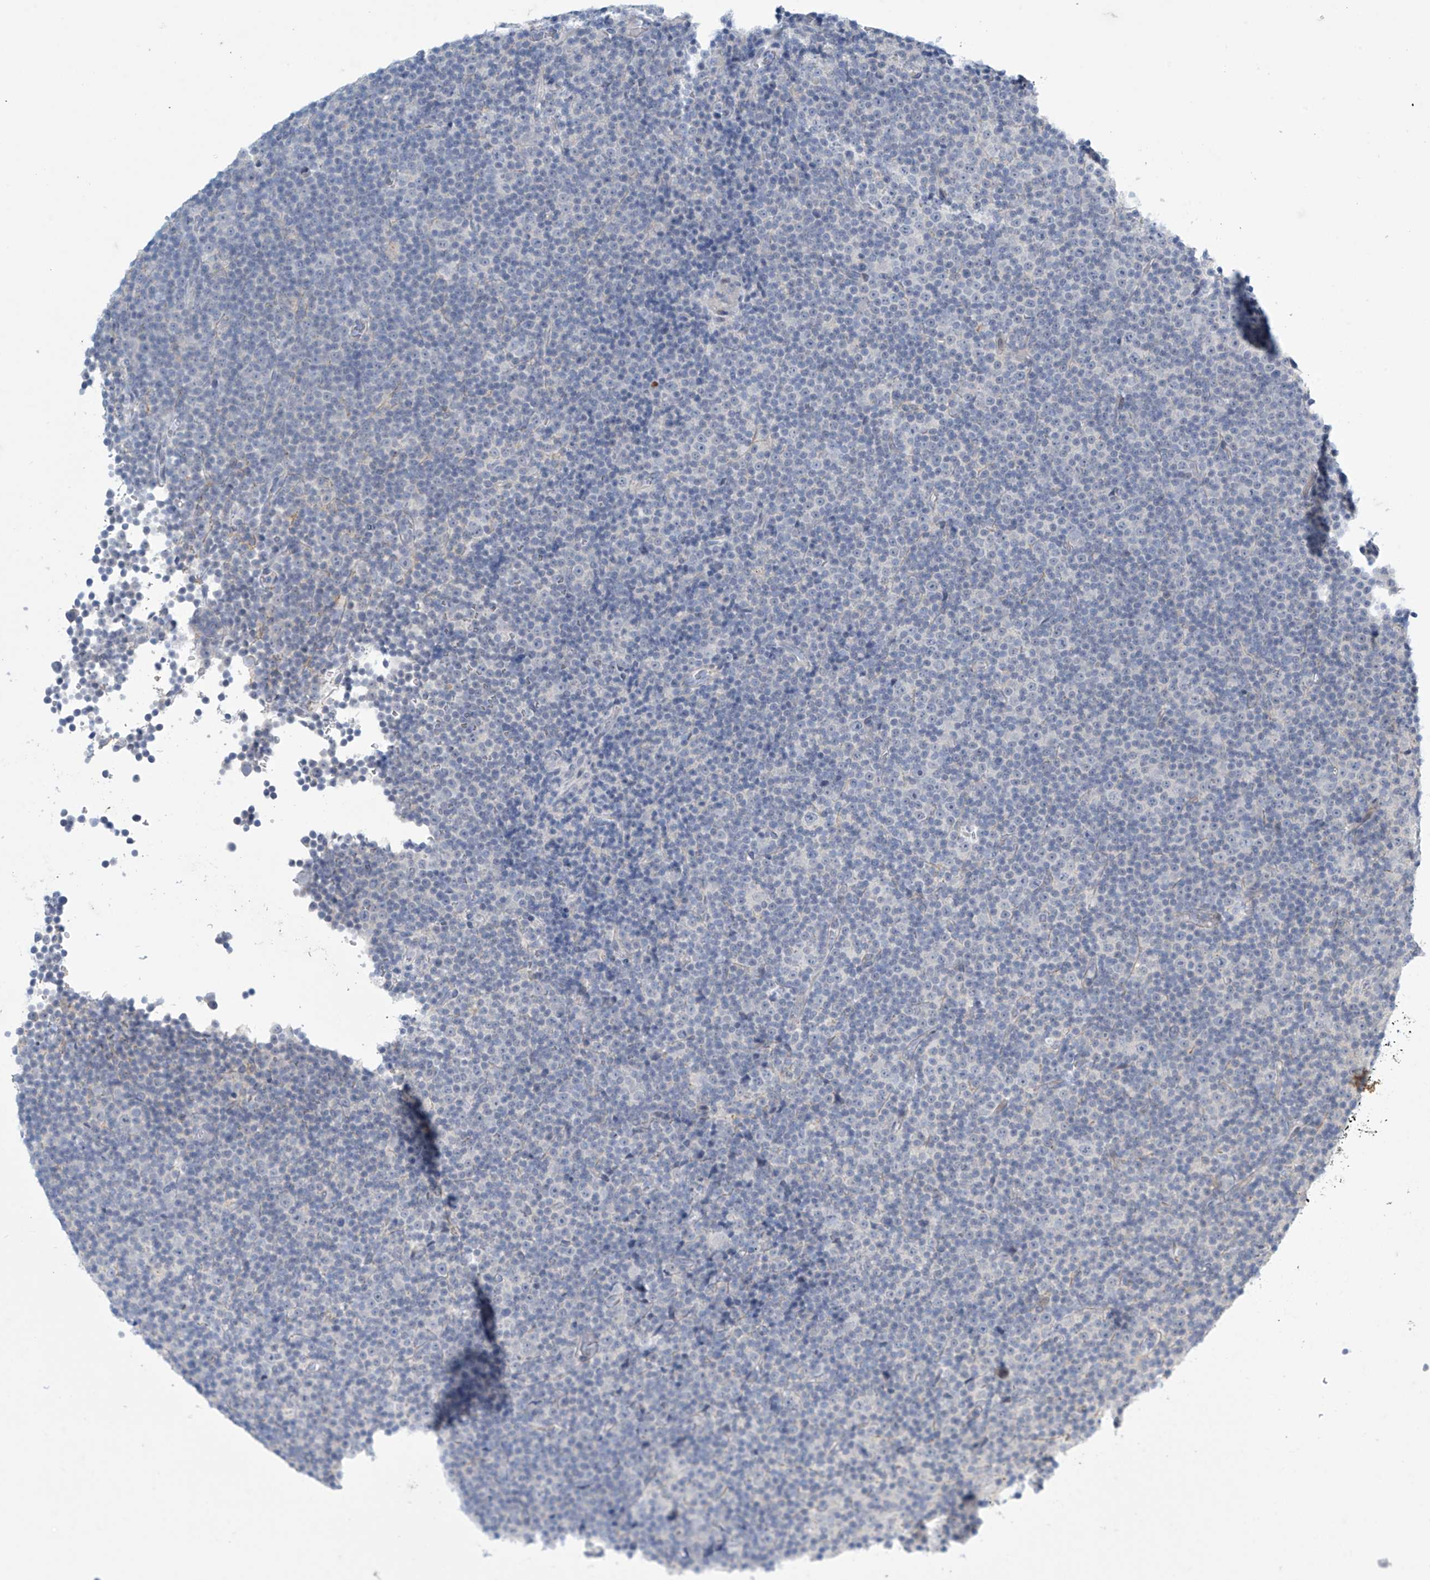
{"staining": {"intensity": "negative", "quantity": "none", "location": "none"}, "tissue": "lymphoma", "cell_type": "Tumor cells", "image_type": "cancer", "snomed": [{"axis": "morphology", "description": "Malignant lymphoma, non-Hodgkin's type, Low grade"}, {"axis": "topography", "description": "Lymph node"}], "caption": "IHC of lymphoma displays no staining in tumor cells. (DAB immunohistochemistry (IHC), high magnification).", "gene": "SLC35A5", "patient": {"sex": "female", "age": 67}}